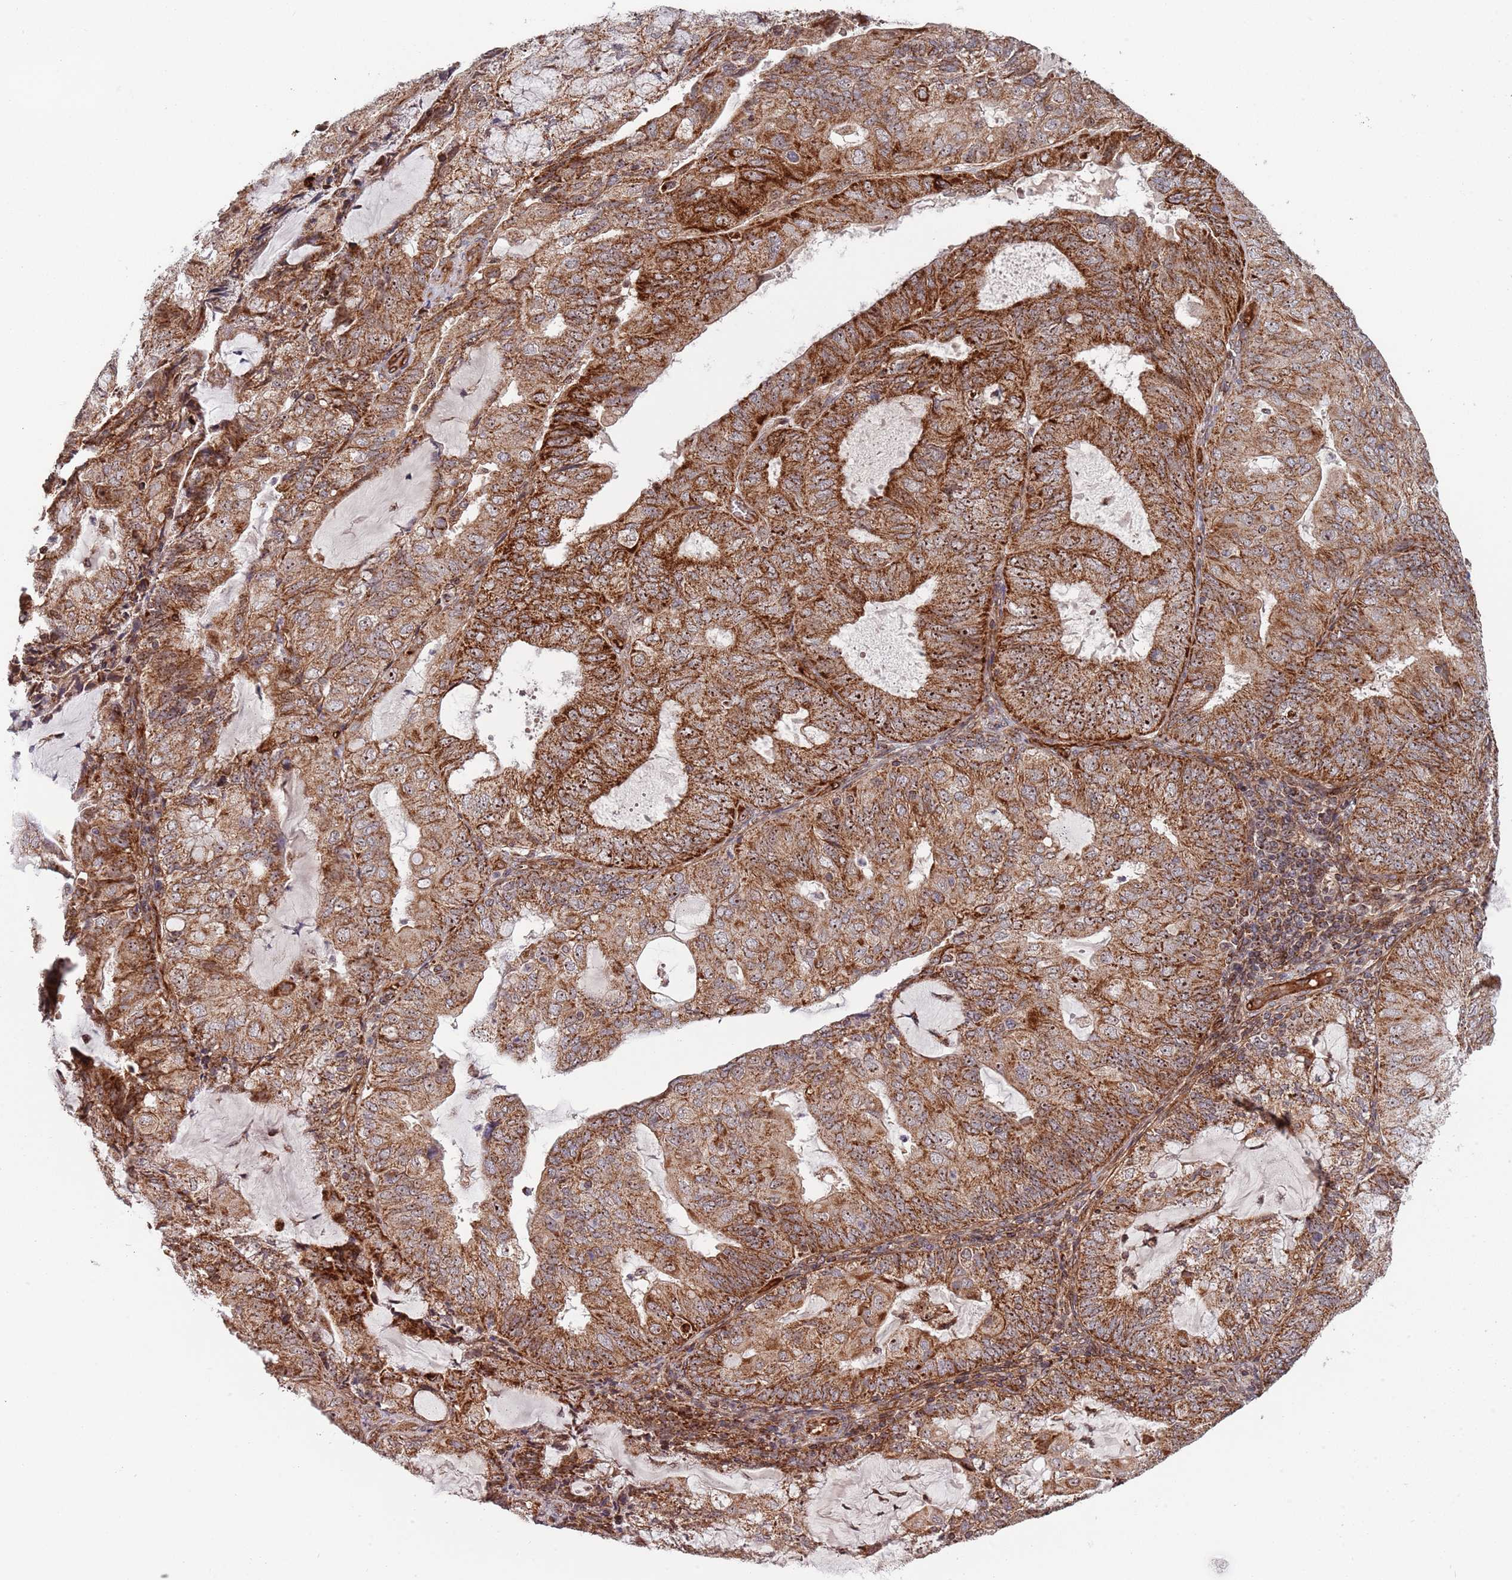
{"staining": {"intensity": "strong", "quantity": "25%-75%", "location": "cytoplasmic/membranous"}, "tissue": "endometrial cancer", "cell_type": "Tumor cells", "image_type": "cancer", "snomed": [{"axis": "morphology", "description": "Adenocarcinoma, NOS"}, {"axis": "topography", "description": "Endometrium"}], "caption": "An image of human endometrial cancer (adenocarcinoma) stained for a protein displays strong cytoplasmic/membranous brown staining in tumor cells. (DAB IHC with brightfield microscopy, high magnification).", "gene": "DCHS1", "patient": {"sex": "female", "age": 81}}